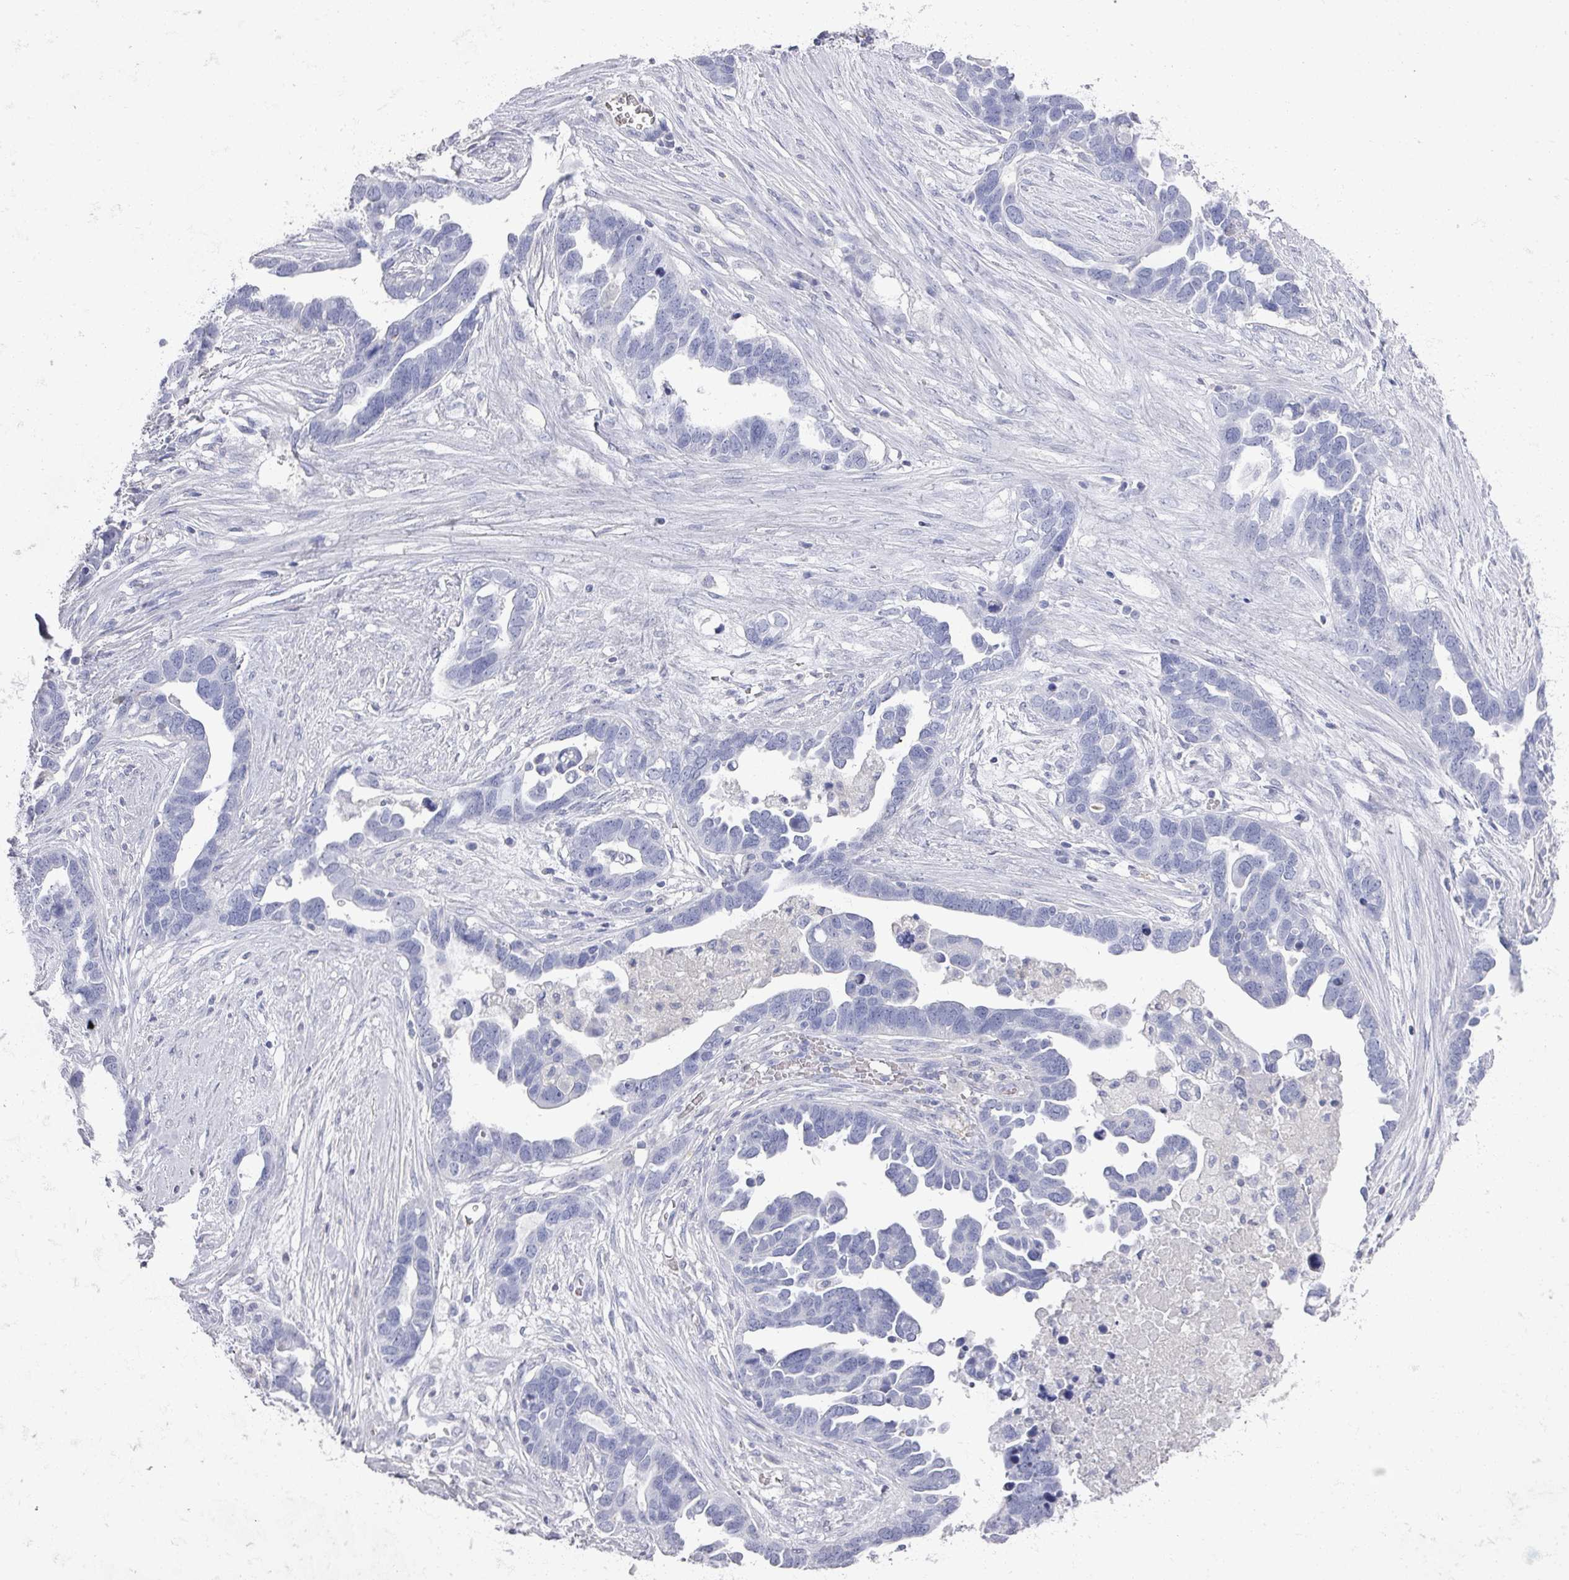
{"staining": {"intensity": "negative", "quantity": "none", "location": "none"}, "tissue": "ovarian cancer", "cell_type": "Tumor cells", "image_type": "cancer", "snomed": [{"axis": "morphology", "description": "Cystadenocarcinoma, serous, NOS"}, {"axis": "topography", "description": "Ovary"}], "caption": "Immunohistochemistry (IHC) image of serous cystadenocarcinoma (ovarian) stained for a protein (brown), which displays no positivity in tumor cells.", "gene": "OMG", "patient": {"sex": "female", "age": 54}}